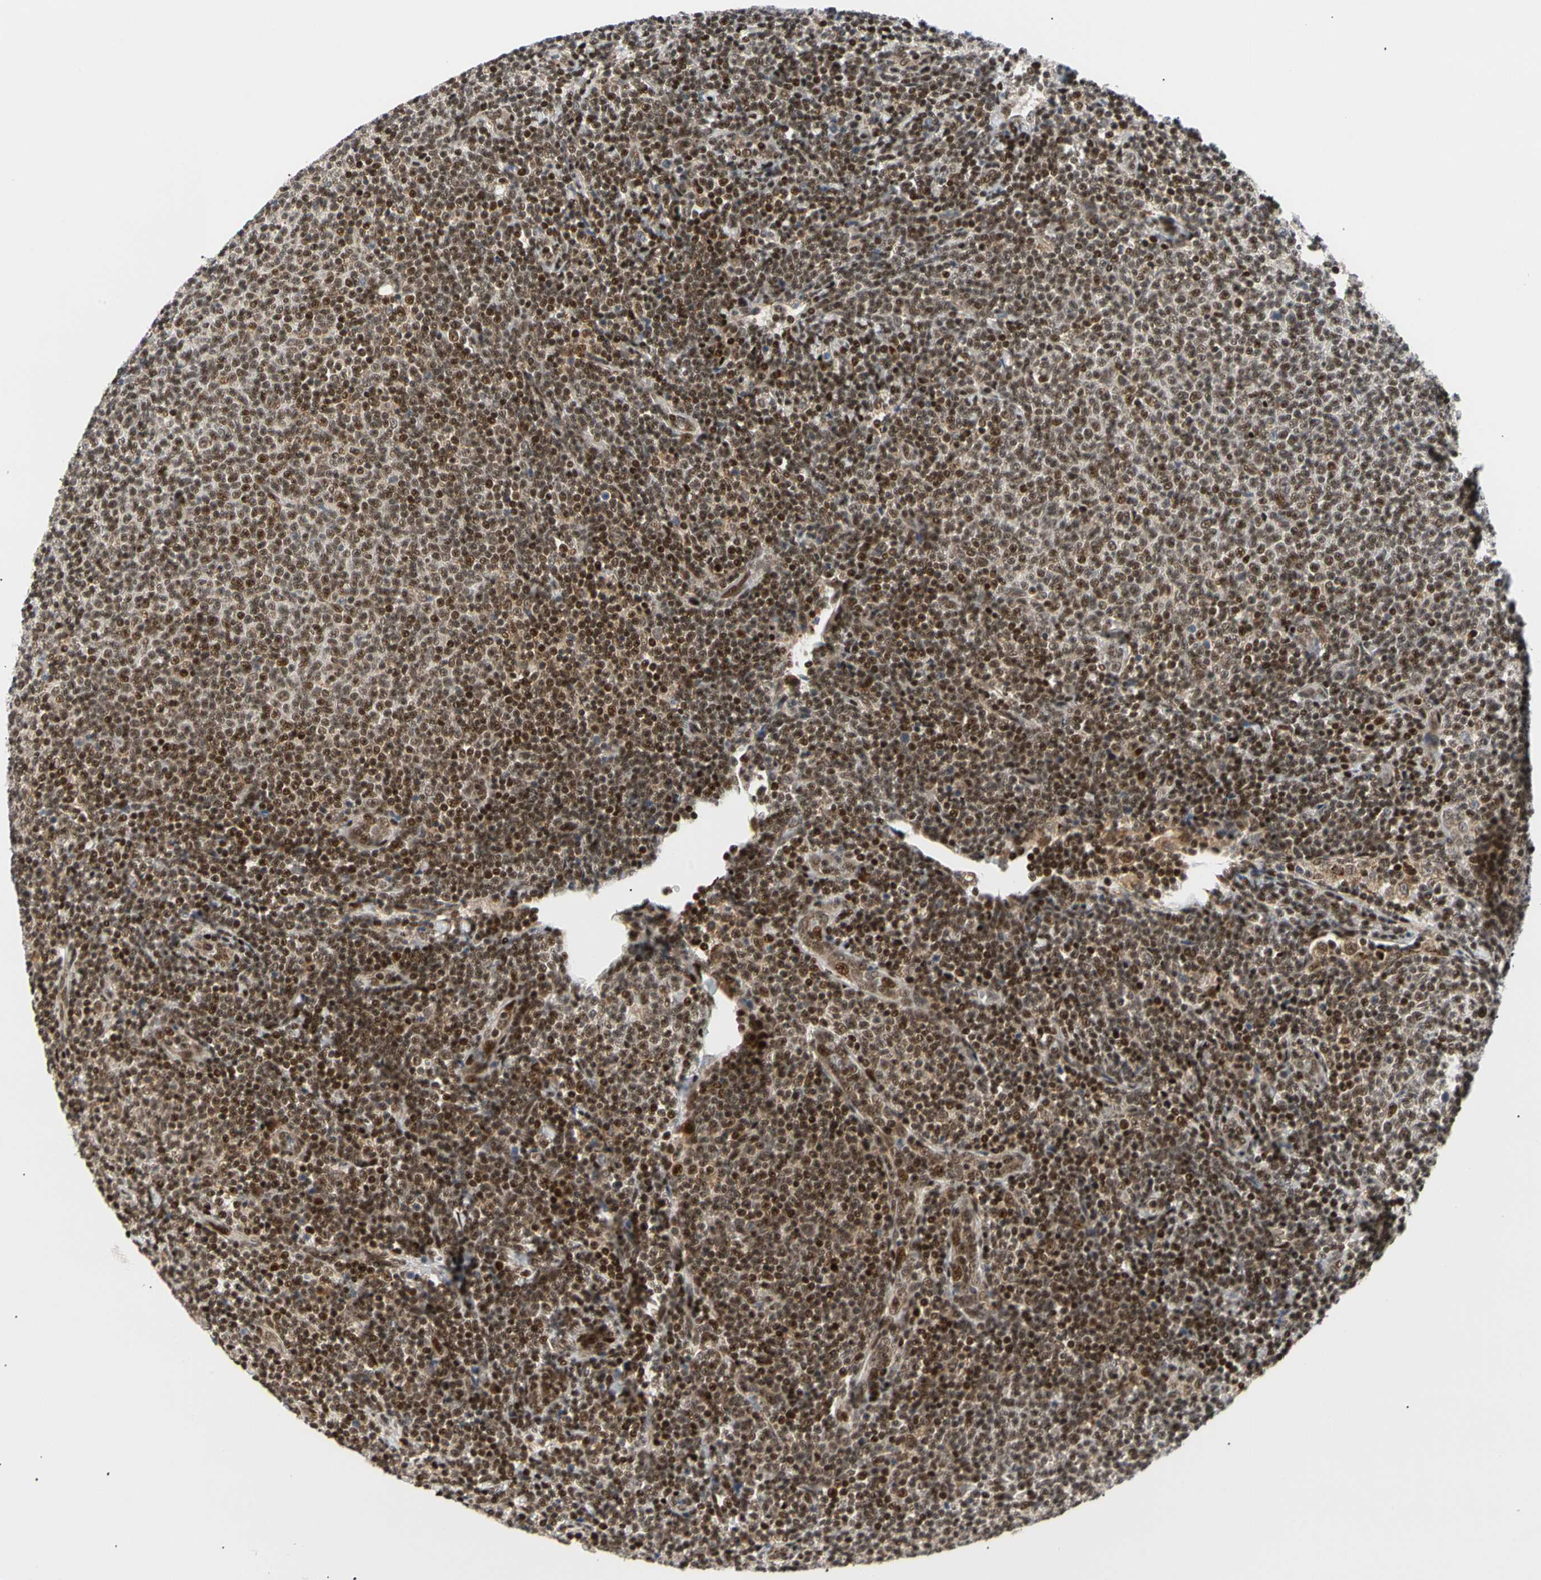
{"staining": {"intensity": "strong", "quantity": ">75%", "location": "nuclear"}, "tissue": "lymphoma", "cell_type": "Tumor cells", "image_type": "cancer", "snomed": [{"axis": "morphology", "description": "Malignant lymphoma, non-Hodgkin's type, Low grade"}, {"axis": "topography", "description": "Lymph node"}], "caption": "Low-grade malignant lymphoma, non-Hodgkin's type stained with a brown dye displays strong nuclear positive positivity in about >75% of tumor cells.", "gene": "E2F1", "patient": {"sex": "male", "age": 66}}